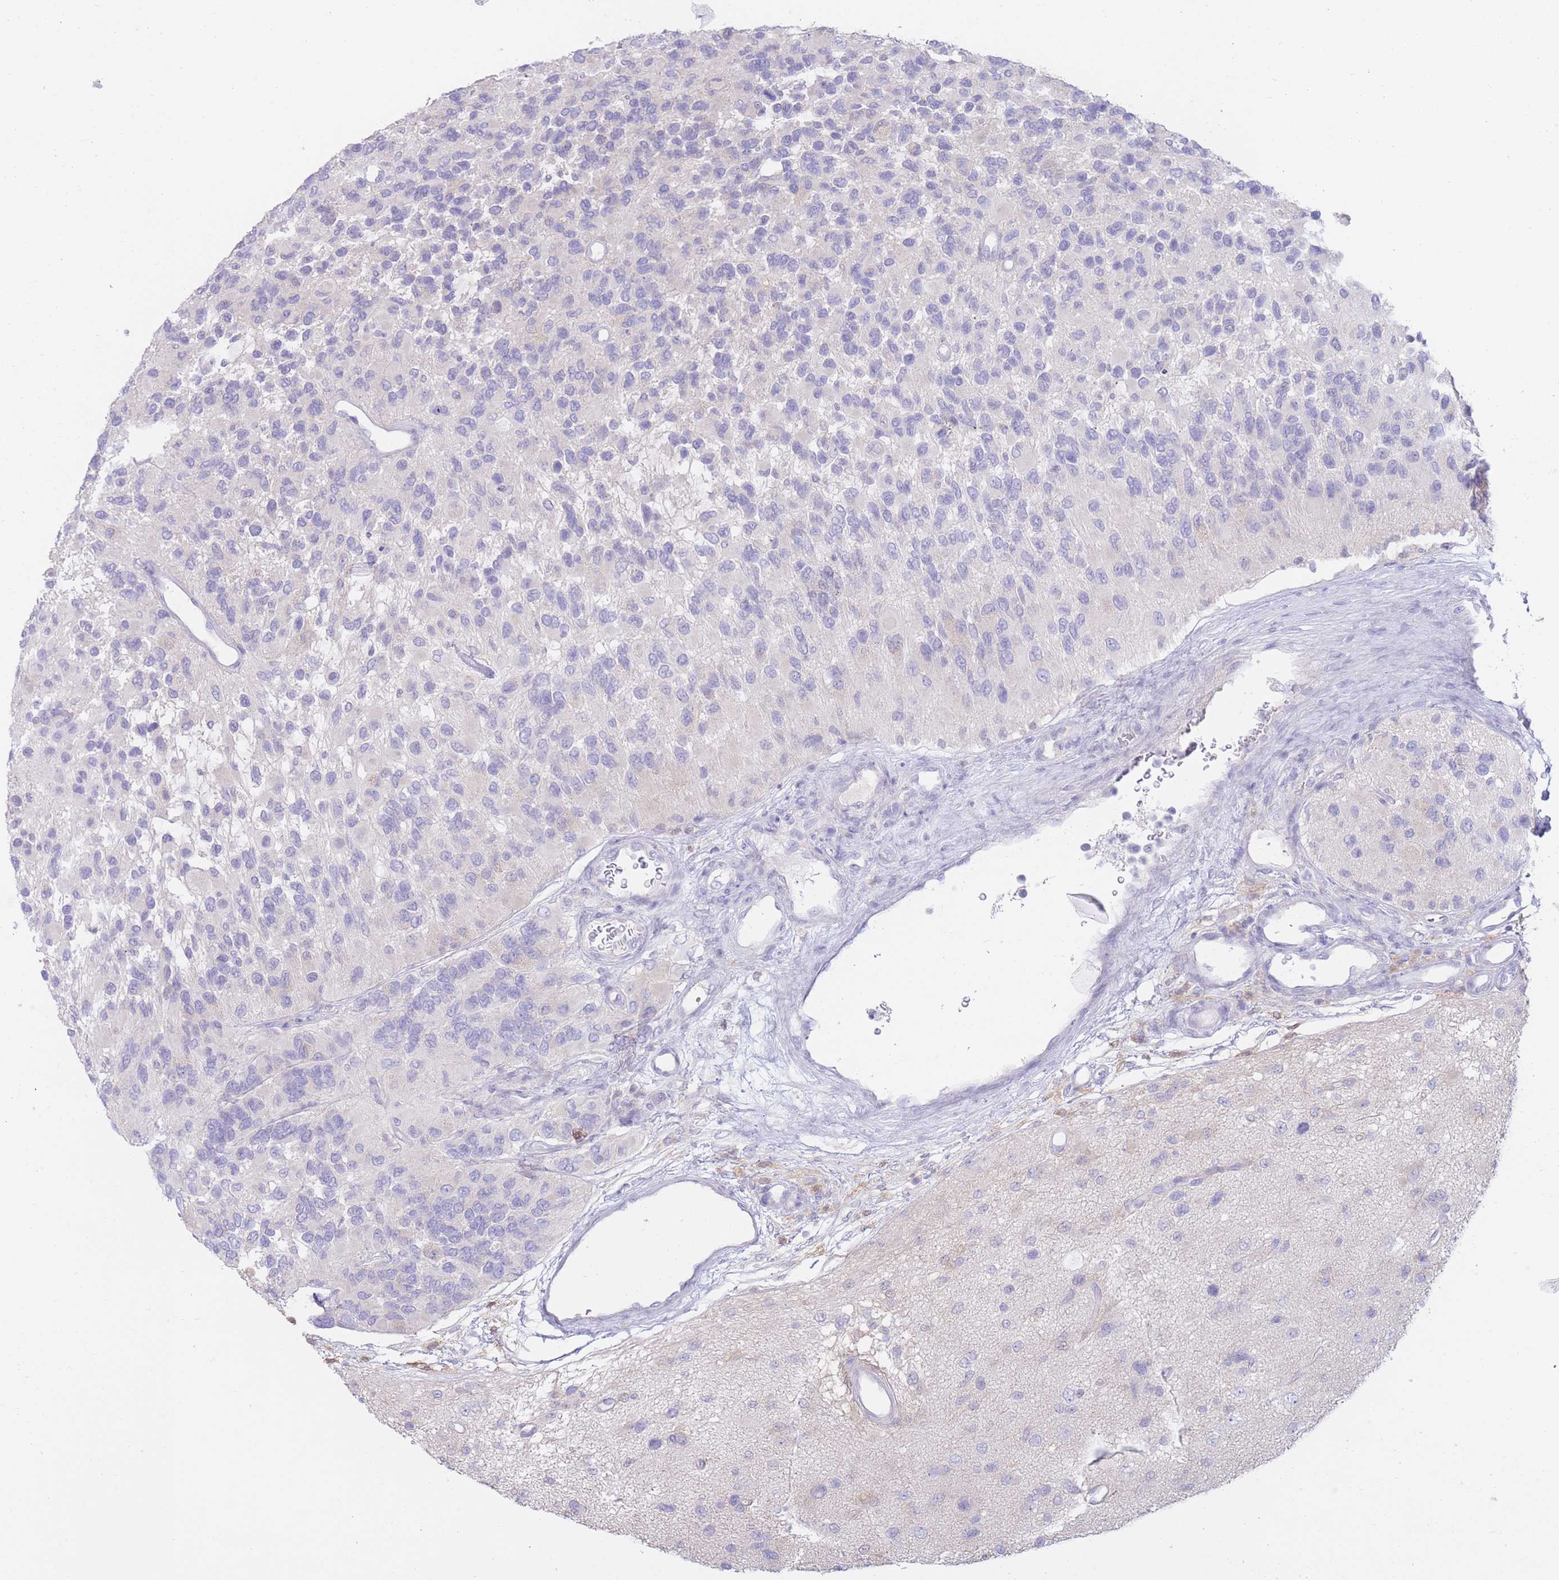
{"staining": {"intensity": "negative", "quantity": "none", "location": "none"}, "tissue": "glioma", "cell_type": "Tumor cells", "image_type": "cancer", "snomed": [{"axis": "morphology", "description": "Glioma, malignant, High grade"}, {"axis": "topography", "description": "Brain"}], "caption": "Immunohistochemistry of malignant glioma (high-grade) reveals no expression in tumor cells.", "gene": "FAH", "patient": {"sex": "male", "age": 77}}